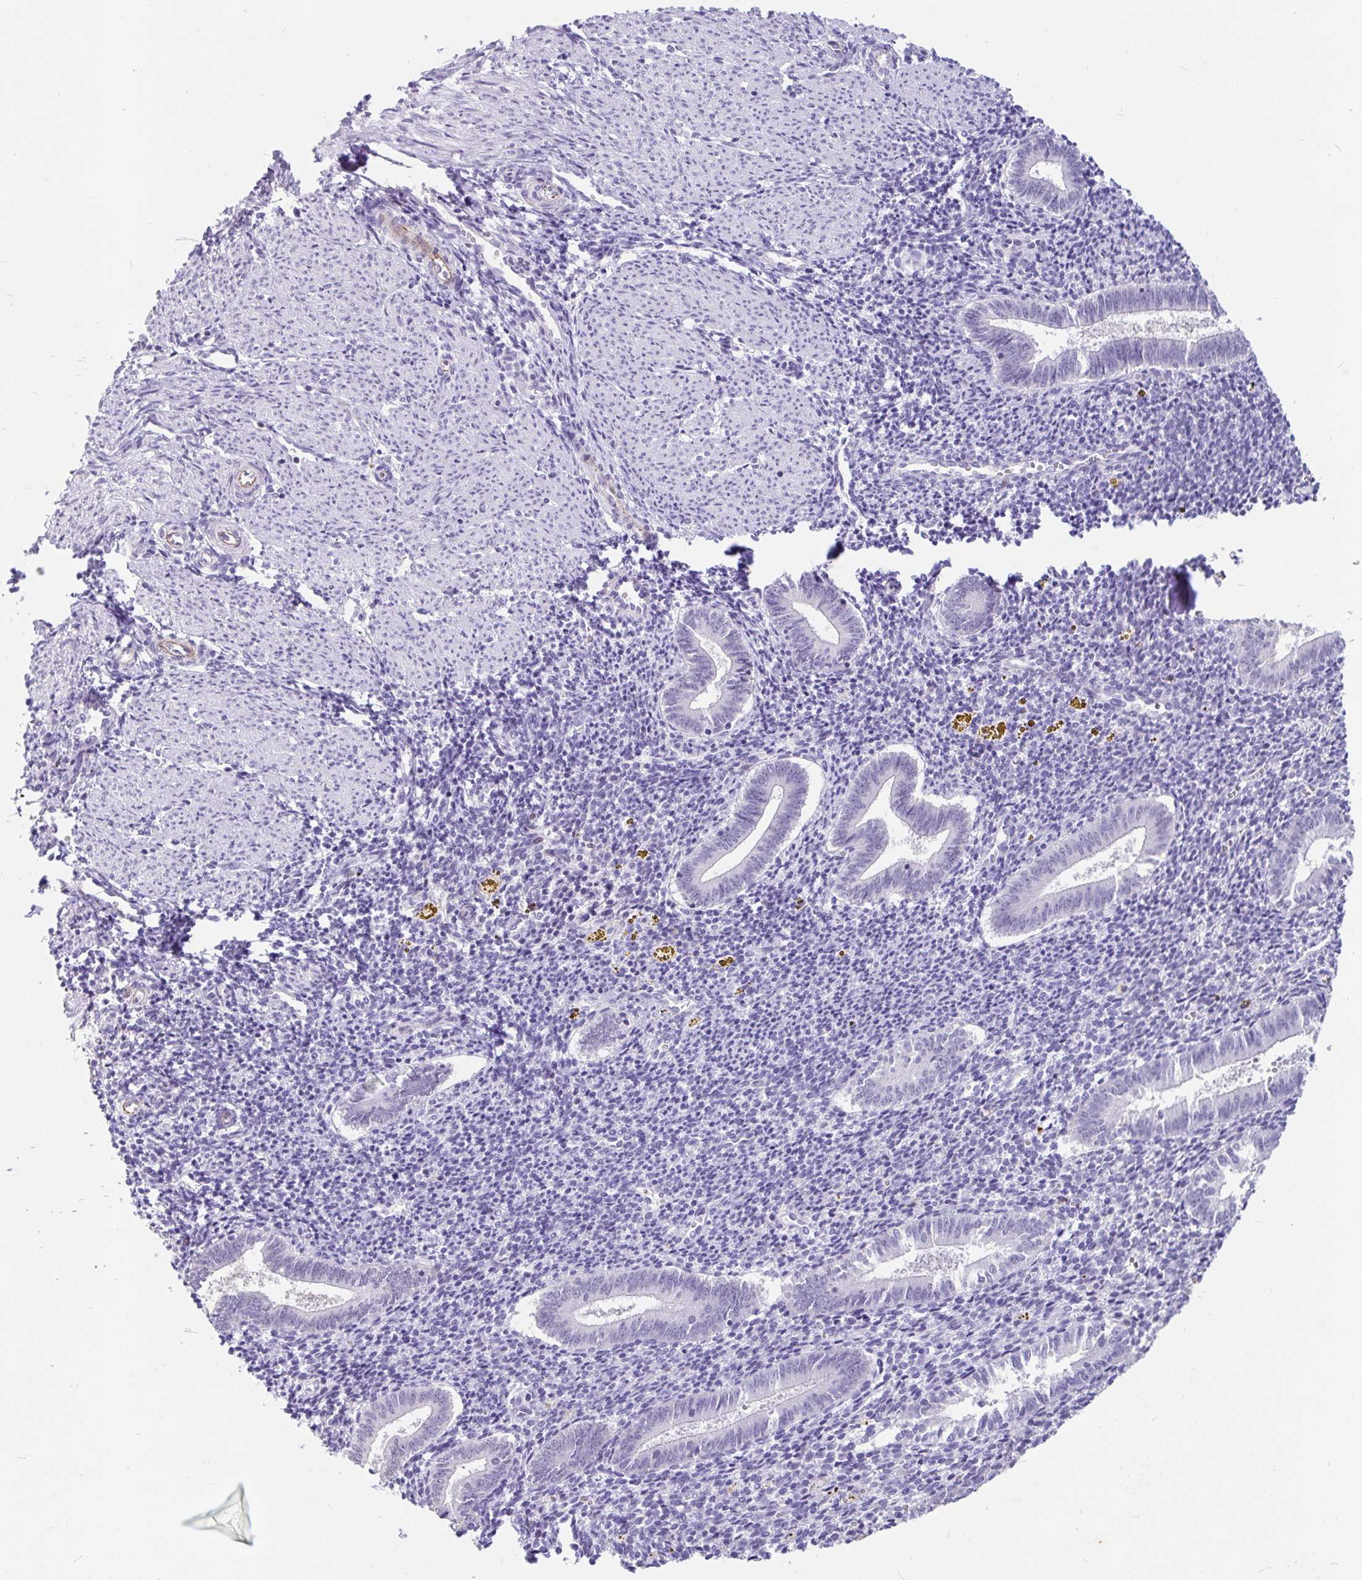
{"staining": {"intensity": "negative", "quantity": "none", "location": "none"}, "tissue": "endometrium", "cell_type": "Cells in endometrial stroma", "image_type": "normal", "snomed": [{"axis": "morphology", "description": "Normal tissue, NOS"}, {"axis": "topography", "description": "Endometrium"}], "caption": "This is an IHC photomicrograph of benign human endometrium. There is no expression in cells in endometrial stroma.", "gene": "EML5", "patient": {"sex": "female", "age": 25}}